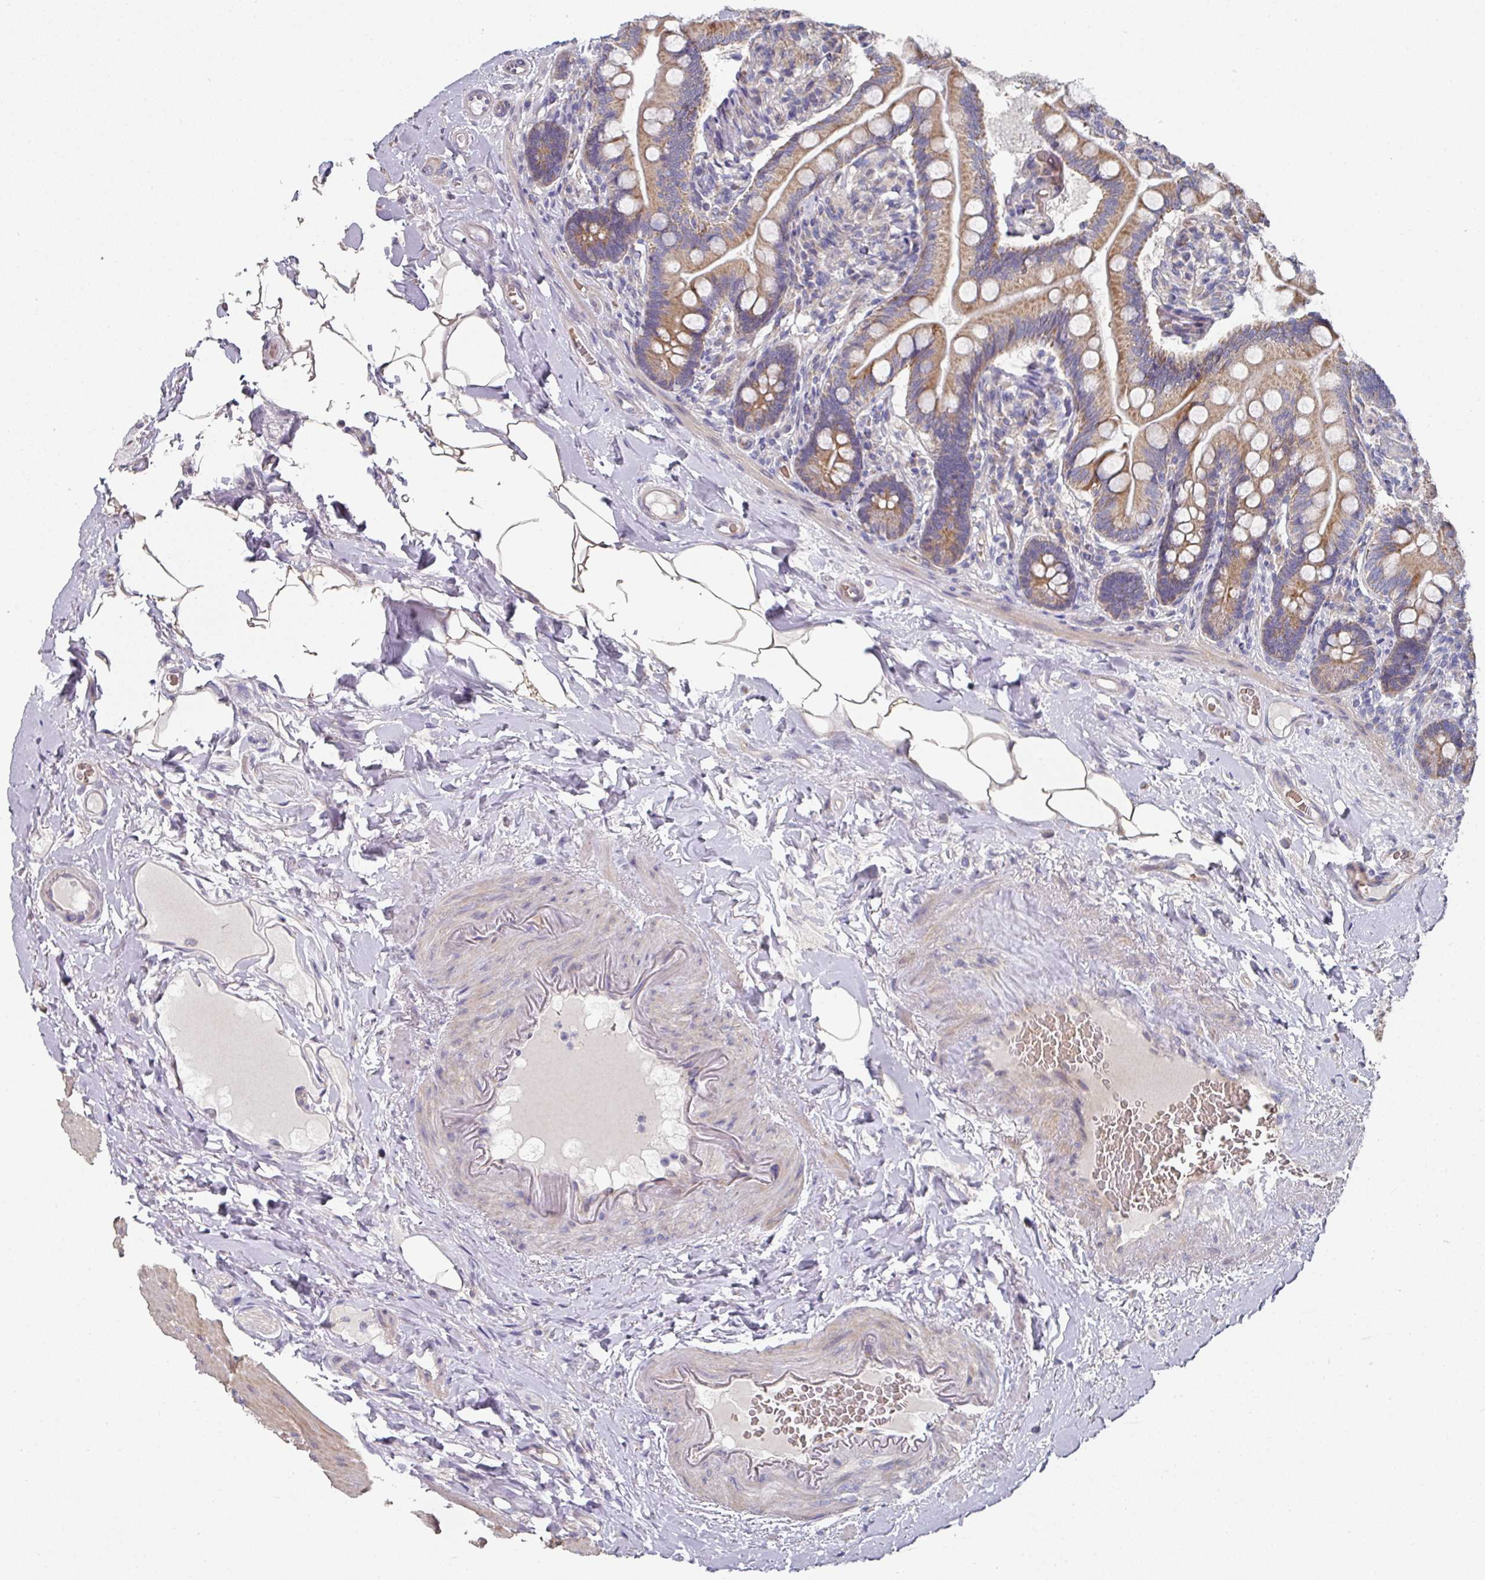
{"staining": {"intensity": "moderate", "quantity": ">75%", "location": "cytoplasmic/membranous"}, "tissue": "small intestine", "cell_type": "Glandular cells", "image_type": "normal", "snomed": [{"axis": "morphology", "description": "Normal tissue, NOS"}, {"axis": "topography", "description": "Small intestine"}], "caption": "An IHC micrograph of normal tissue is shown. Protein staining in brown labels moderate cytoplasmic/membranous positivity in small intestine within glandular cells. (brown staining indicates protein expression, while blue staining denotes nuclei).", "gene": "PYROXD2", "patient": {"sex": "female", "age": 64}}